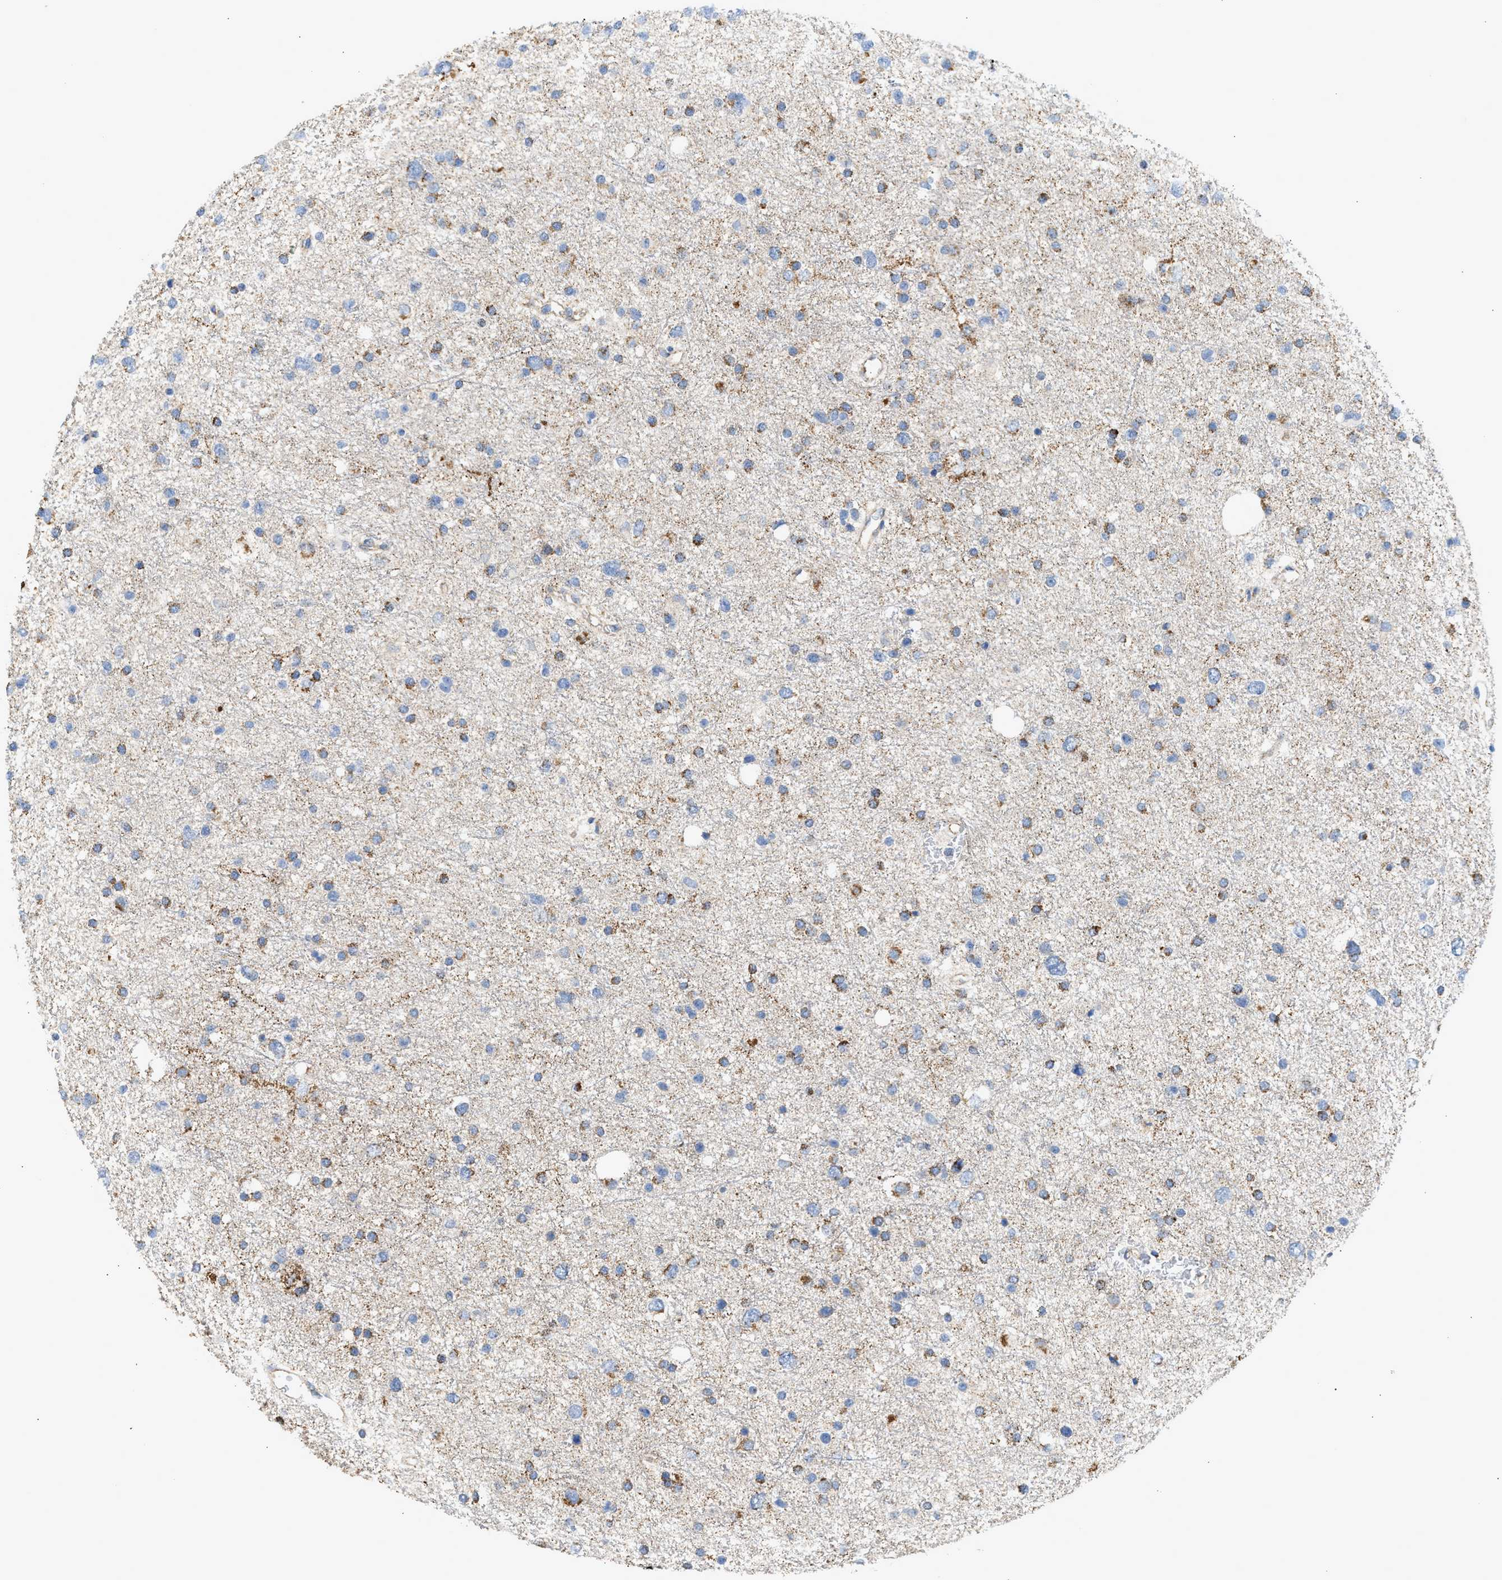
{"staining": {"intensity": "moderate", "quantity": "<25%", "location": "cytoplasmic/membranous"}, "tissue": "glioma", "cell_type": "Tumor cells", "image_type": "cancer", "snomed": [{"axis": "morphology", "description": "Glioma, malignant, Low grade"}, {"axis": "topography", "description": "Brain"}], "caption": "Immunohistochemistry histopathology image of neoplastic tissue: glioma stained using IHC displays low levels of moderate protein expression localized specifically in the cytoplasmic/membranous of tumor cells, appearing as a cytoplasmic/membranous brown color.", "gene": "GOT2", "patient": {"sex": "female", "age": 37}}